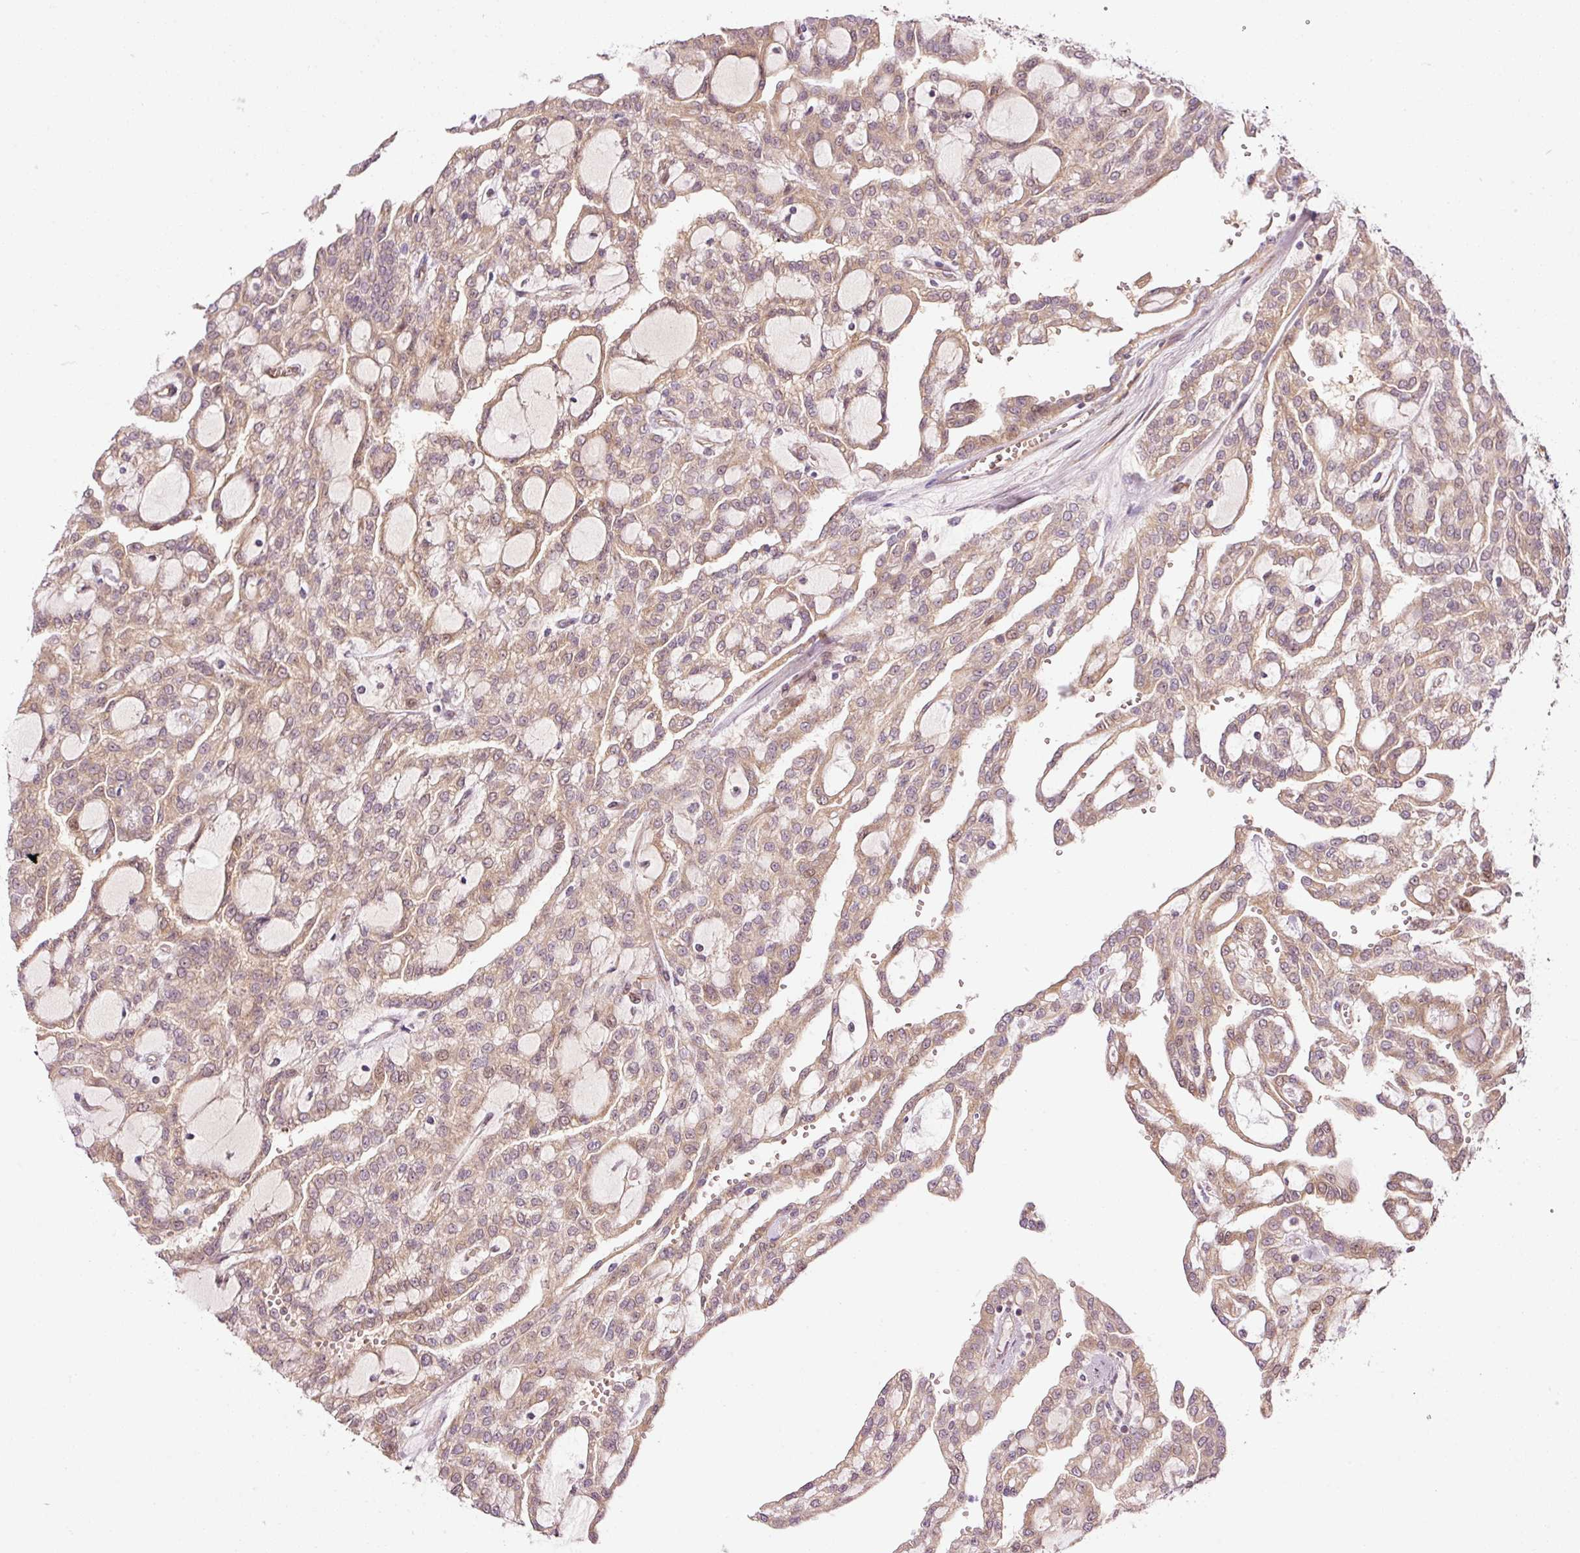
{"staining": {"intensity": "weak", "quantity": ">75%", "location": "cytoplasmic/membranous"}, "tissue": "renal cancer", "cell_type": "Tumor cells", "image_type": "cancer", "snomed": [{"axis": "morphology", "description": "Adenocarcinoma, NOS"}, {"axis": "topography", "description": "Kidney"}], "caption": "Human renal cancer (adenocarcinoma) stained with a brown dye exhibits weak cytoplasmic/membranous positive expression in about >75% of tumor cells.", "gene": "PPP1R14B", "patient": {"sex": "male", "age": 63}}